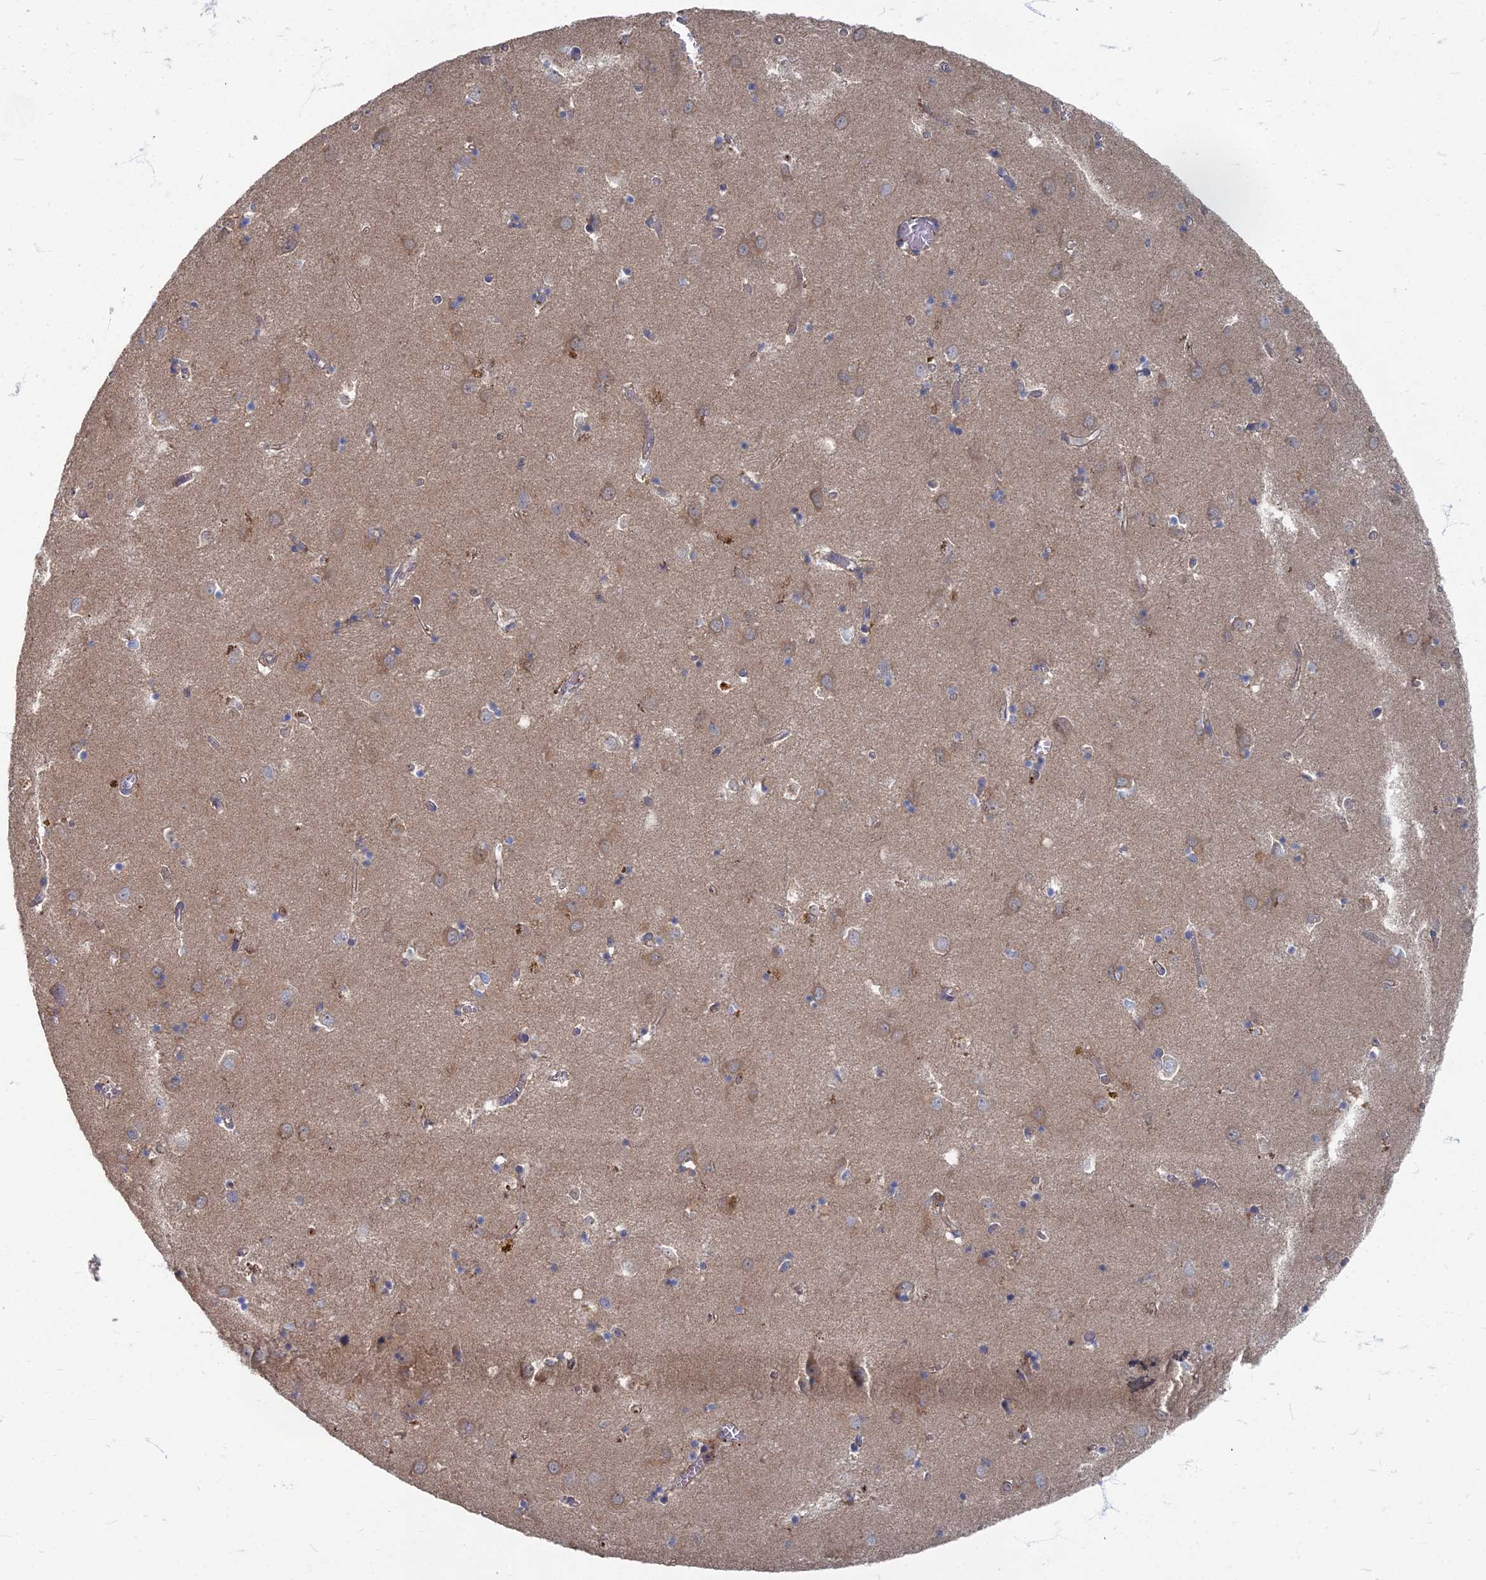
{"staining": {"intensity": "negative", "quantity": "none", "location": "none"}, "tissue": "caudate", "cell_type": "Glial cells", "image_type": "normal", "snomed": [{"axis": "morphology", "description": "Normal tissue, NOS"}, {"axis": "topography", "description": "Lateral ventricle wall"}], "caption": "High magnification brightfield microscopy of normal caudate stained with DAB (3,3'-diaminobenzidine) (brown) and counterstained with hematoxylin (blue): glial cells show no significant positivity. (DAB (3,3'-diaminobenzidine) immunohistochemistry (IHC) visualized using brightfield microscopy, high magnification).", "gene": "PPCDC", "patient": {"sex": "male", "age": 70}}